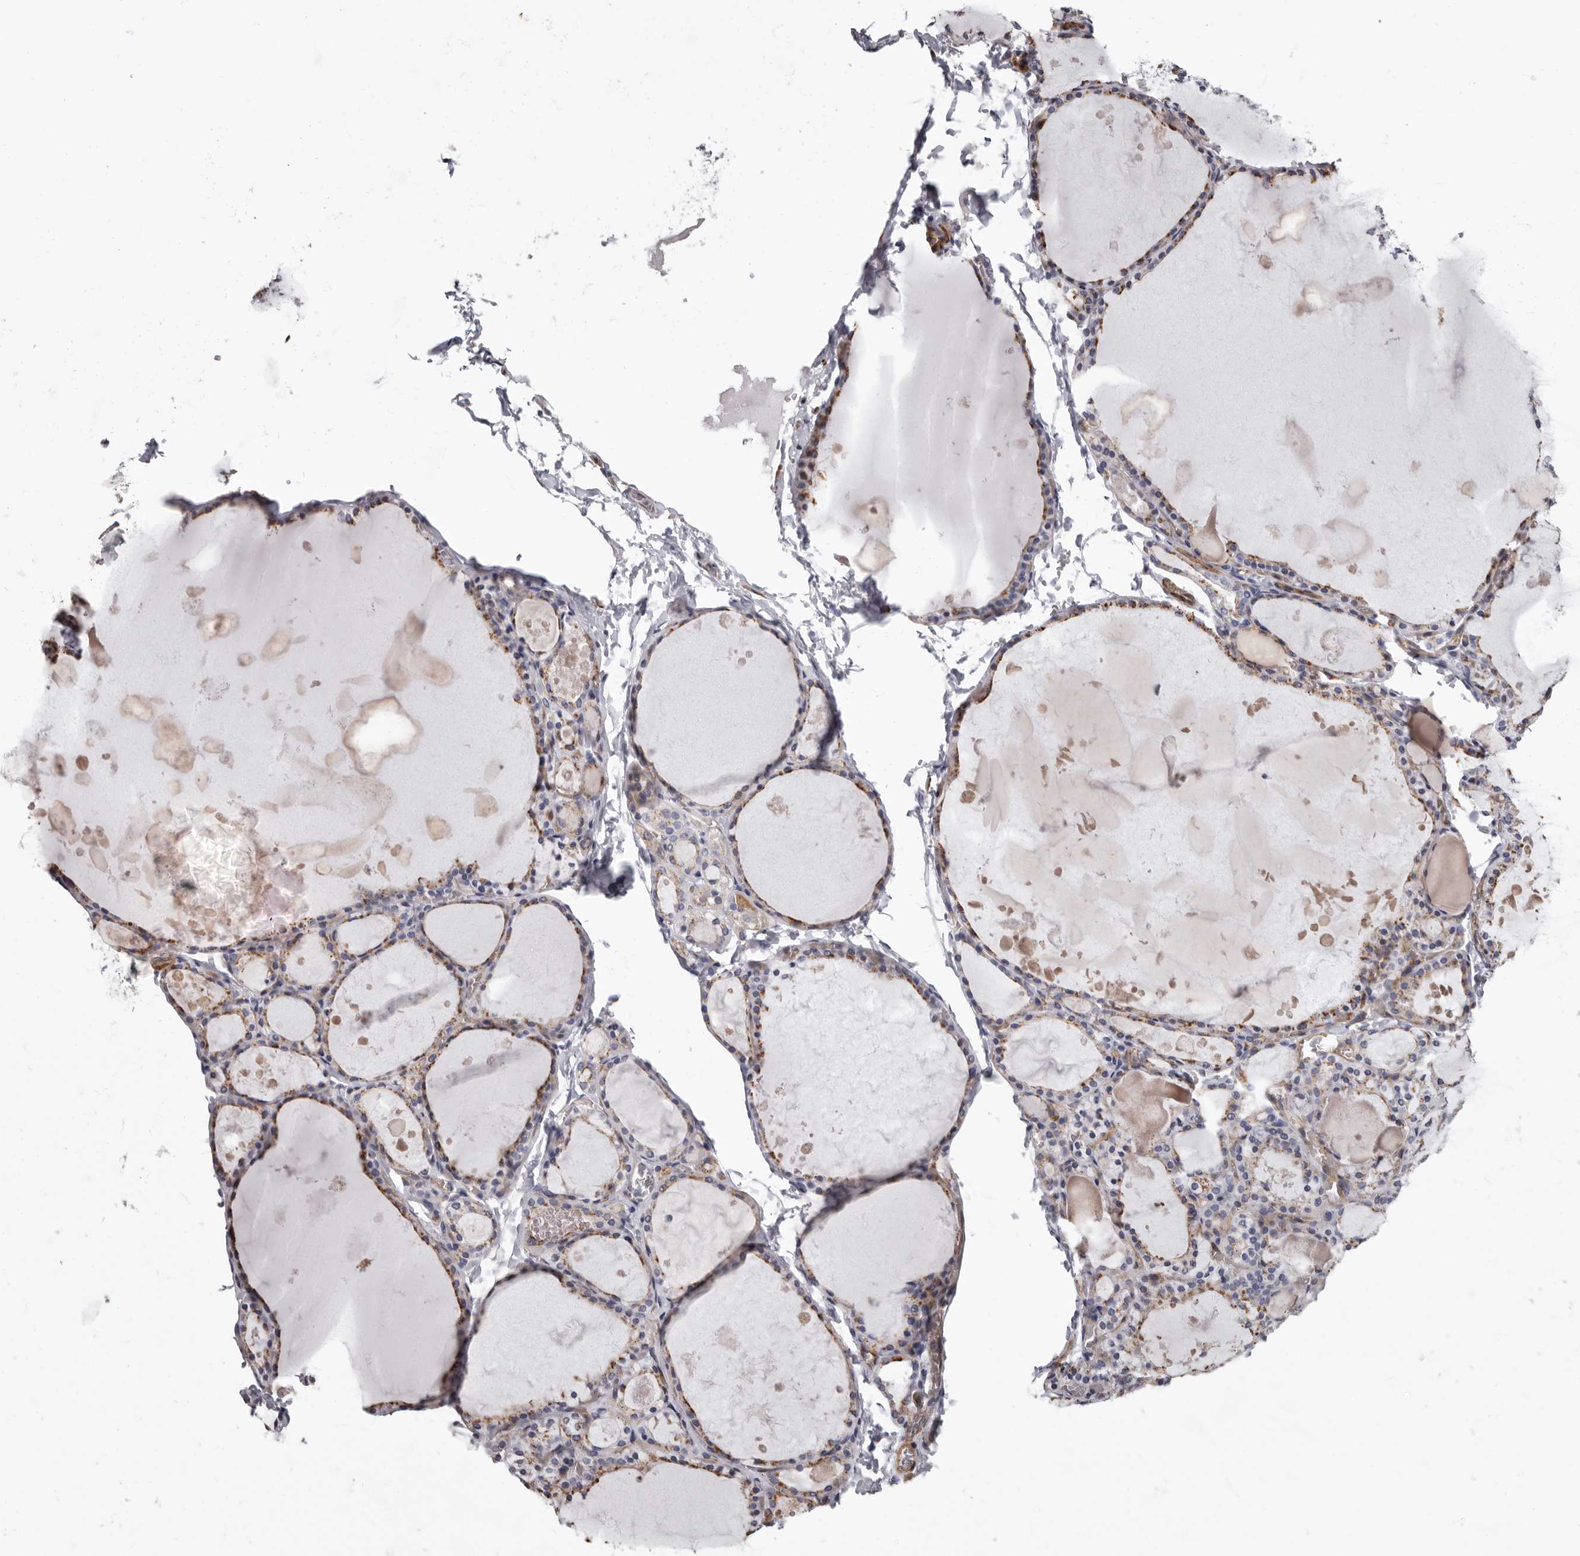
{"staining": {"intensity": "moderate", "quantity": "25%-75%", "location": "cytoplasmic/membranous"}, "tissue": "thyroid gland", "cell_type": "Glandular cells", "image_type": "normal", "snomed": [{"axis": "morphology", "description": "Normal tissue, NOS"}, {"axis": "topography", "description": "Thyroid gland"}], "caption": "Immunohistochemistry staining of normal thyroid gland, which reveals medium levels of moderate cytoplasmic/membranous expression in approximately 25%-75% of glandular cells indicating moderate cytoplasmic/membranous protein positivity. The staining was performed using DAB (3,3'-diaminobenzidine) (brown) for protein detection and nuclei were counterstained in hematoxylin (blue).", "gene": "ADGRL4", "patient": {"sex": "male", "age": 56}}